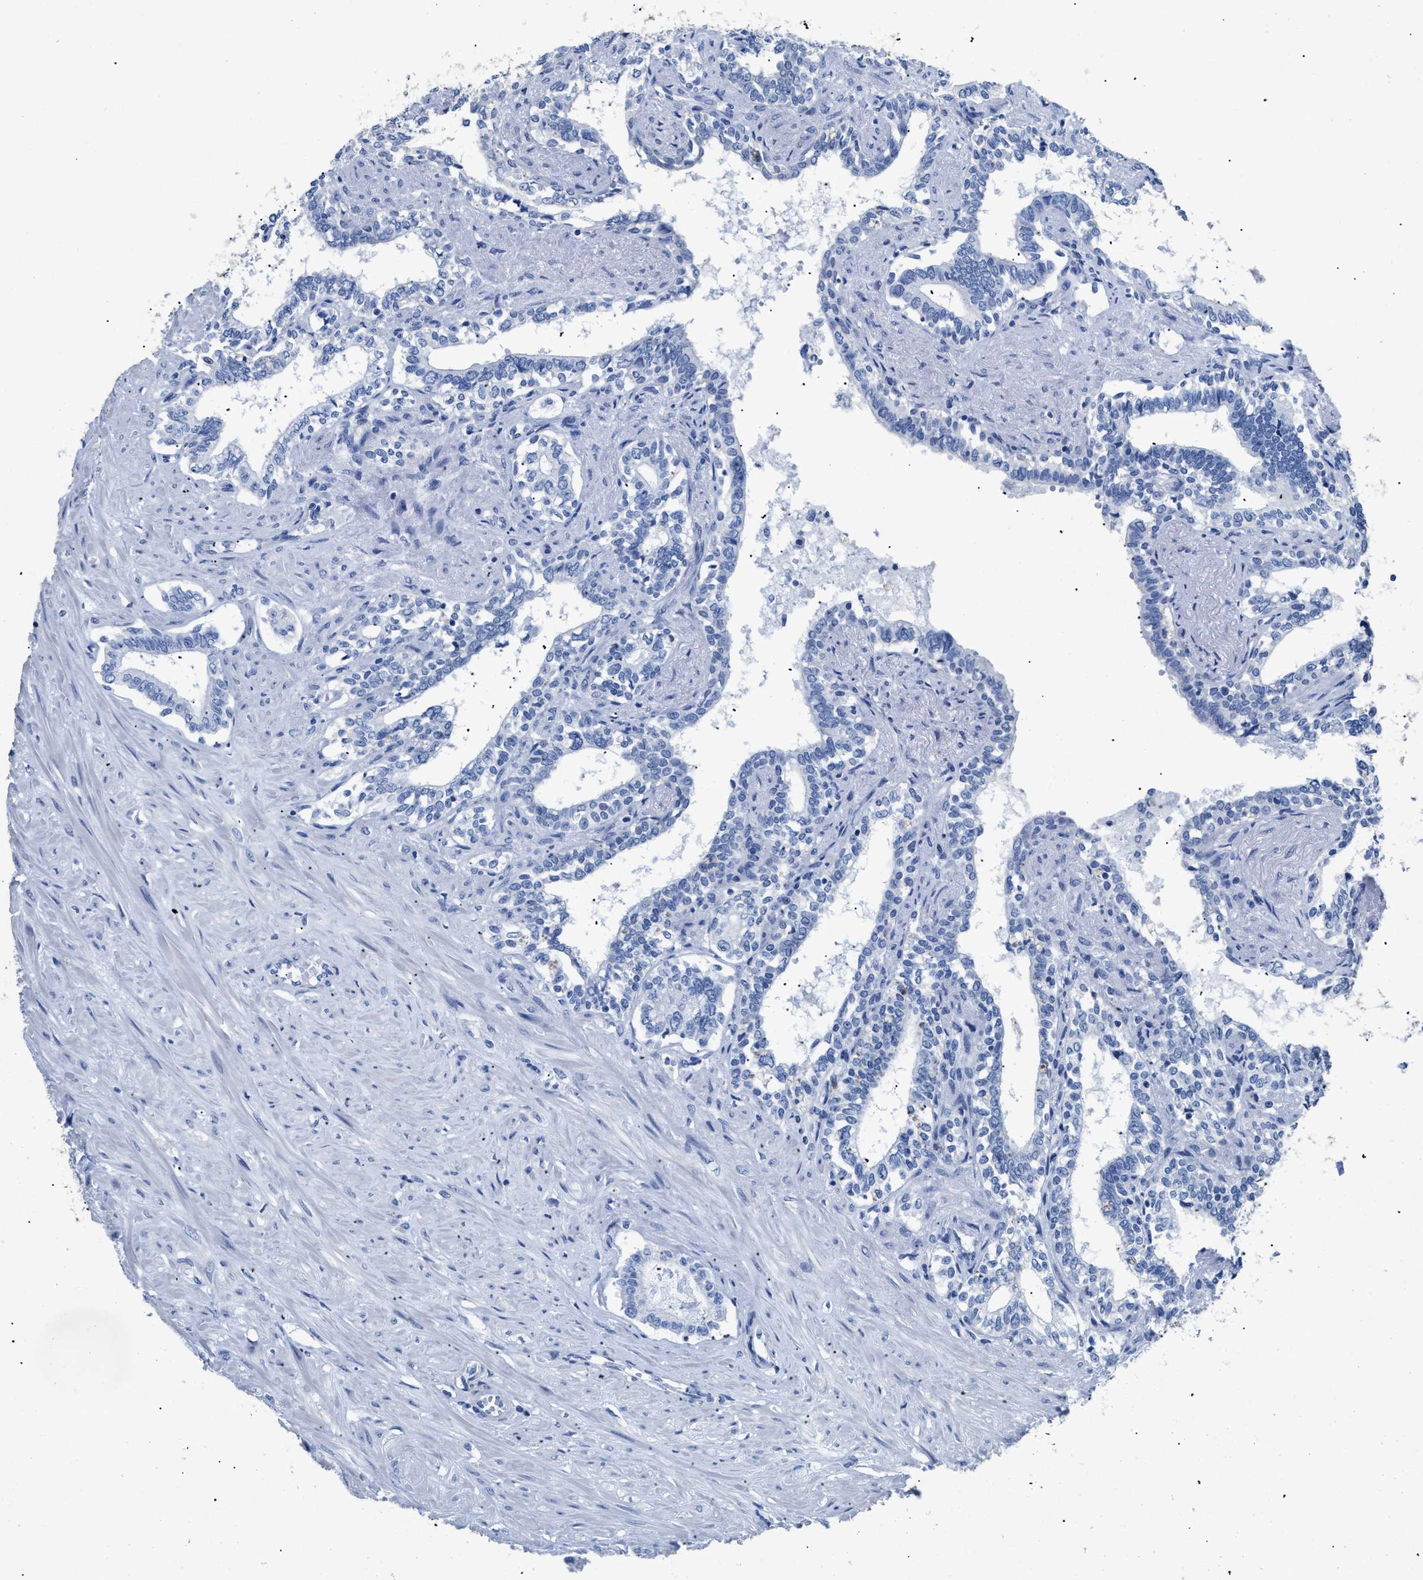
{"staining": {"intensity": "negative", "quantity": "none", "location": "none"}, "tissue": "seminal vesicle", "cell_type": "Glandular cells", "image_type": "normal", "snomed": [{"axis": "morphology", "description": "Normal tissue, NOS"}, {"axis": "morphology", "description": "Adenocarcinoma, High grade"}, {"axis": "topography", "description": "Prostate"}, {"axis": "topography", "description": "Seminal veicle"}], "caption": "A high-resolution micrograph shows immunohistochemistry staining of benign seminal vesicle, which reveals no significant staining in glandular cells. (Stains: DAB (3,3'-diaminobenzidine) immunohistochemistry with hematoxylin counter stain, Microscopy: brightfield microscopy at high magnification).", "gene": "DLC1", "patient": {"sex": "male", "age": 55}}